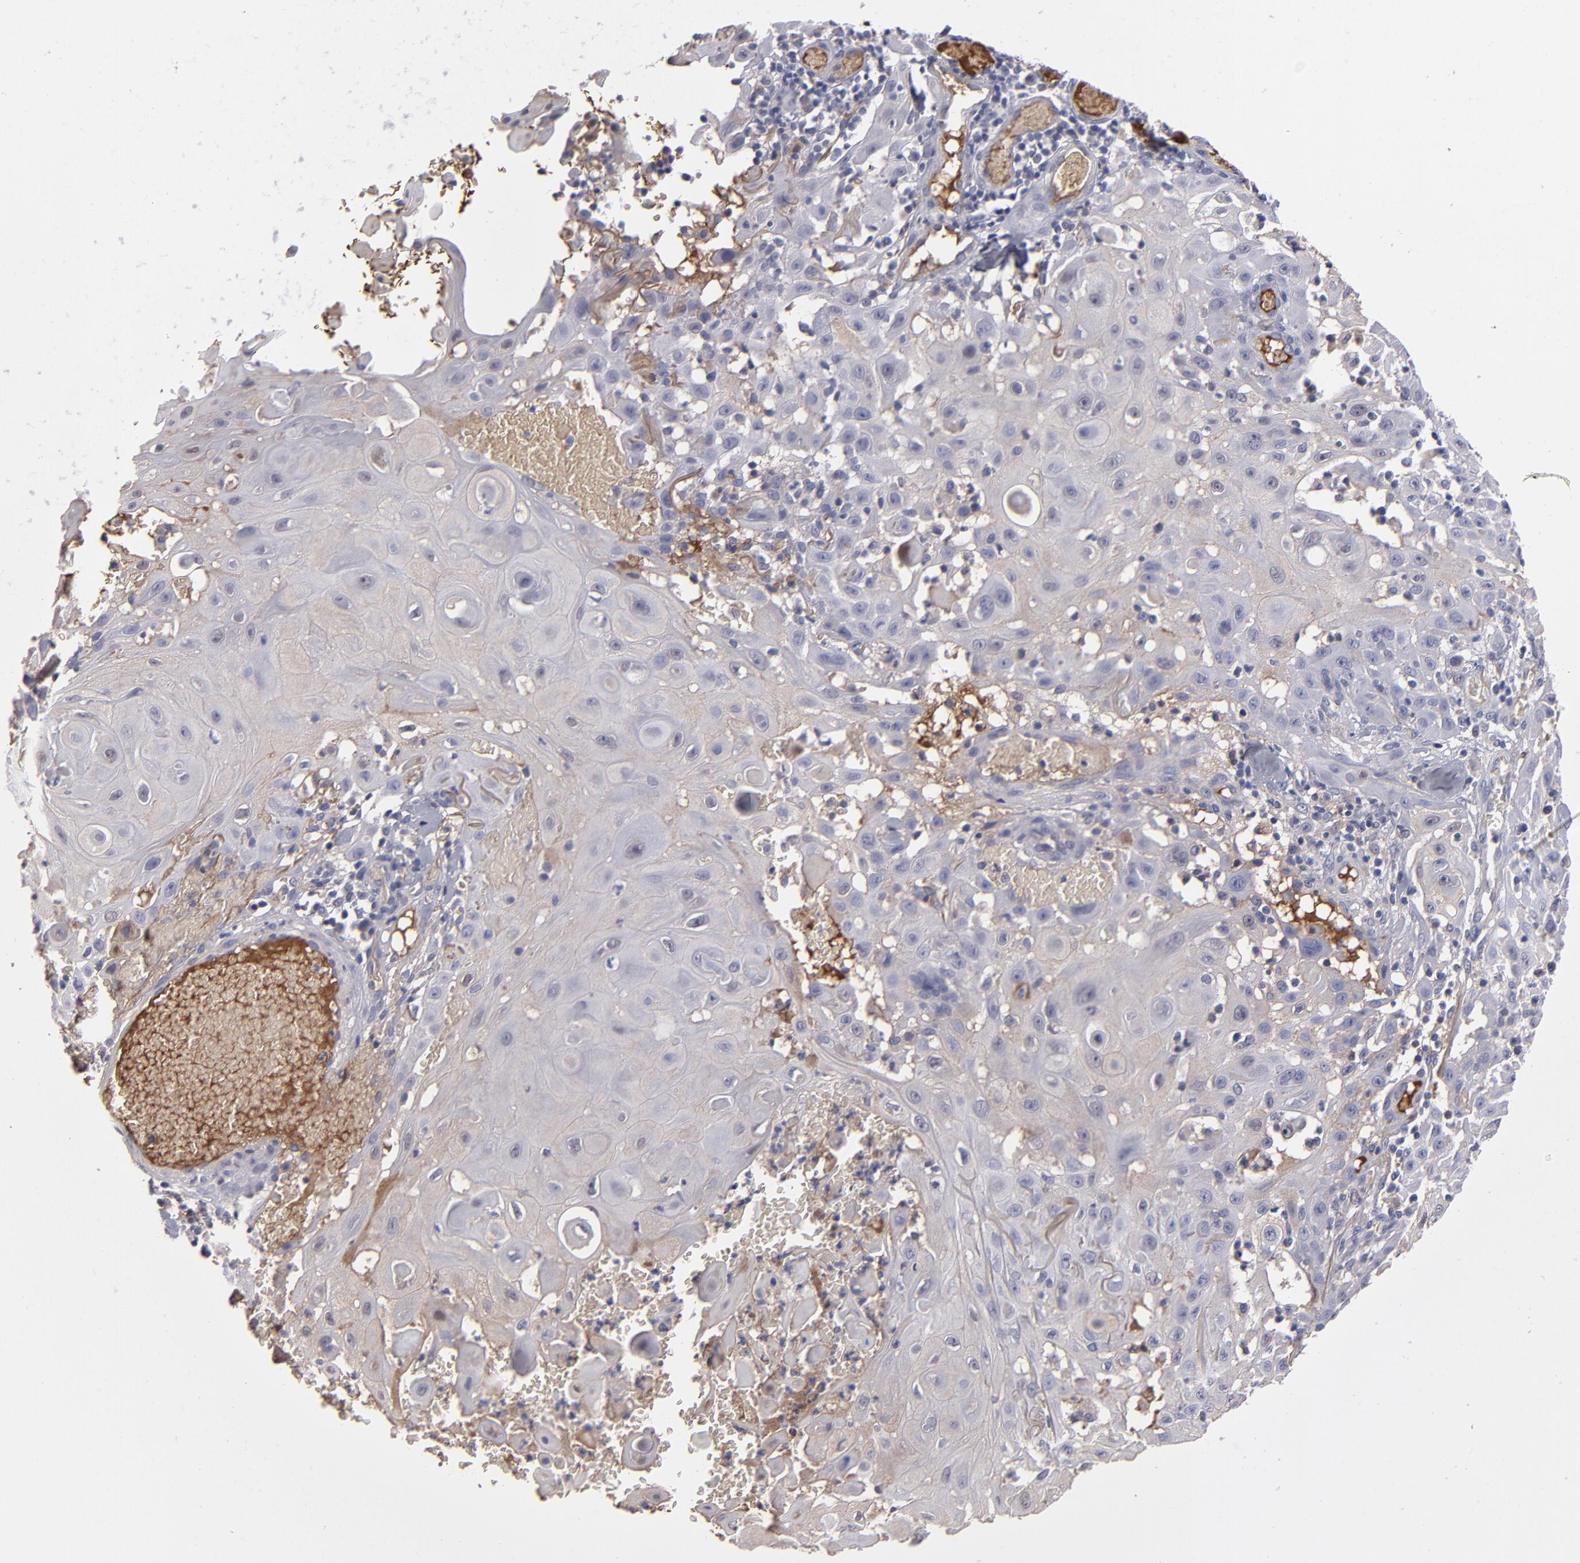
{"staining": {"intensity": "weak", "quantity": "<25%", "location": "cytoplasmic/membranous"}, "tissue": "skin cancer", "cell_type": "Tumor cells", "image_type": "cancer", "snomed": [{"axis": "morphology", "description": "Squamous cell carcinoma, NOS"}, {"axis": "topography", "description": "Skin"}], "caption": "Tumor cells show no significant protein positivity in skin squamous cell carcinoma. Nuclei are stained in blue.", "gene": "ITIH4", "patient": {"sex": "male", "age": 24}}